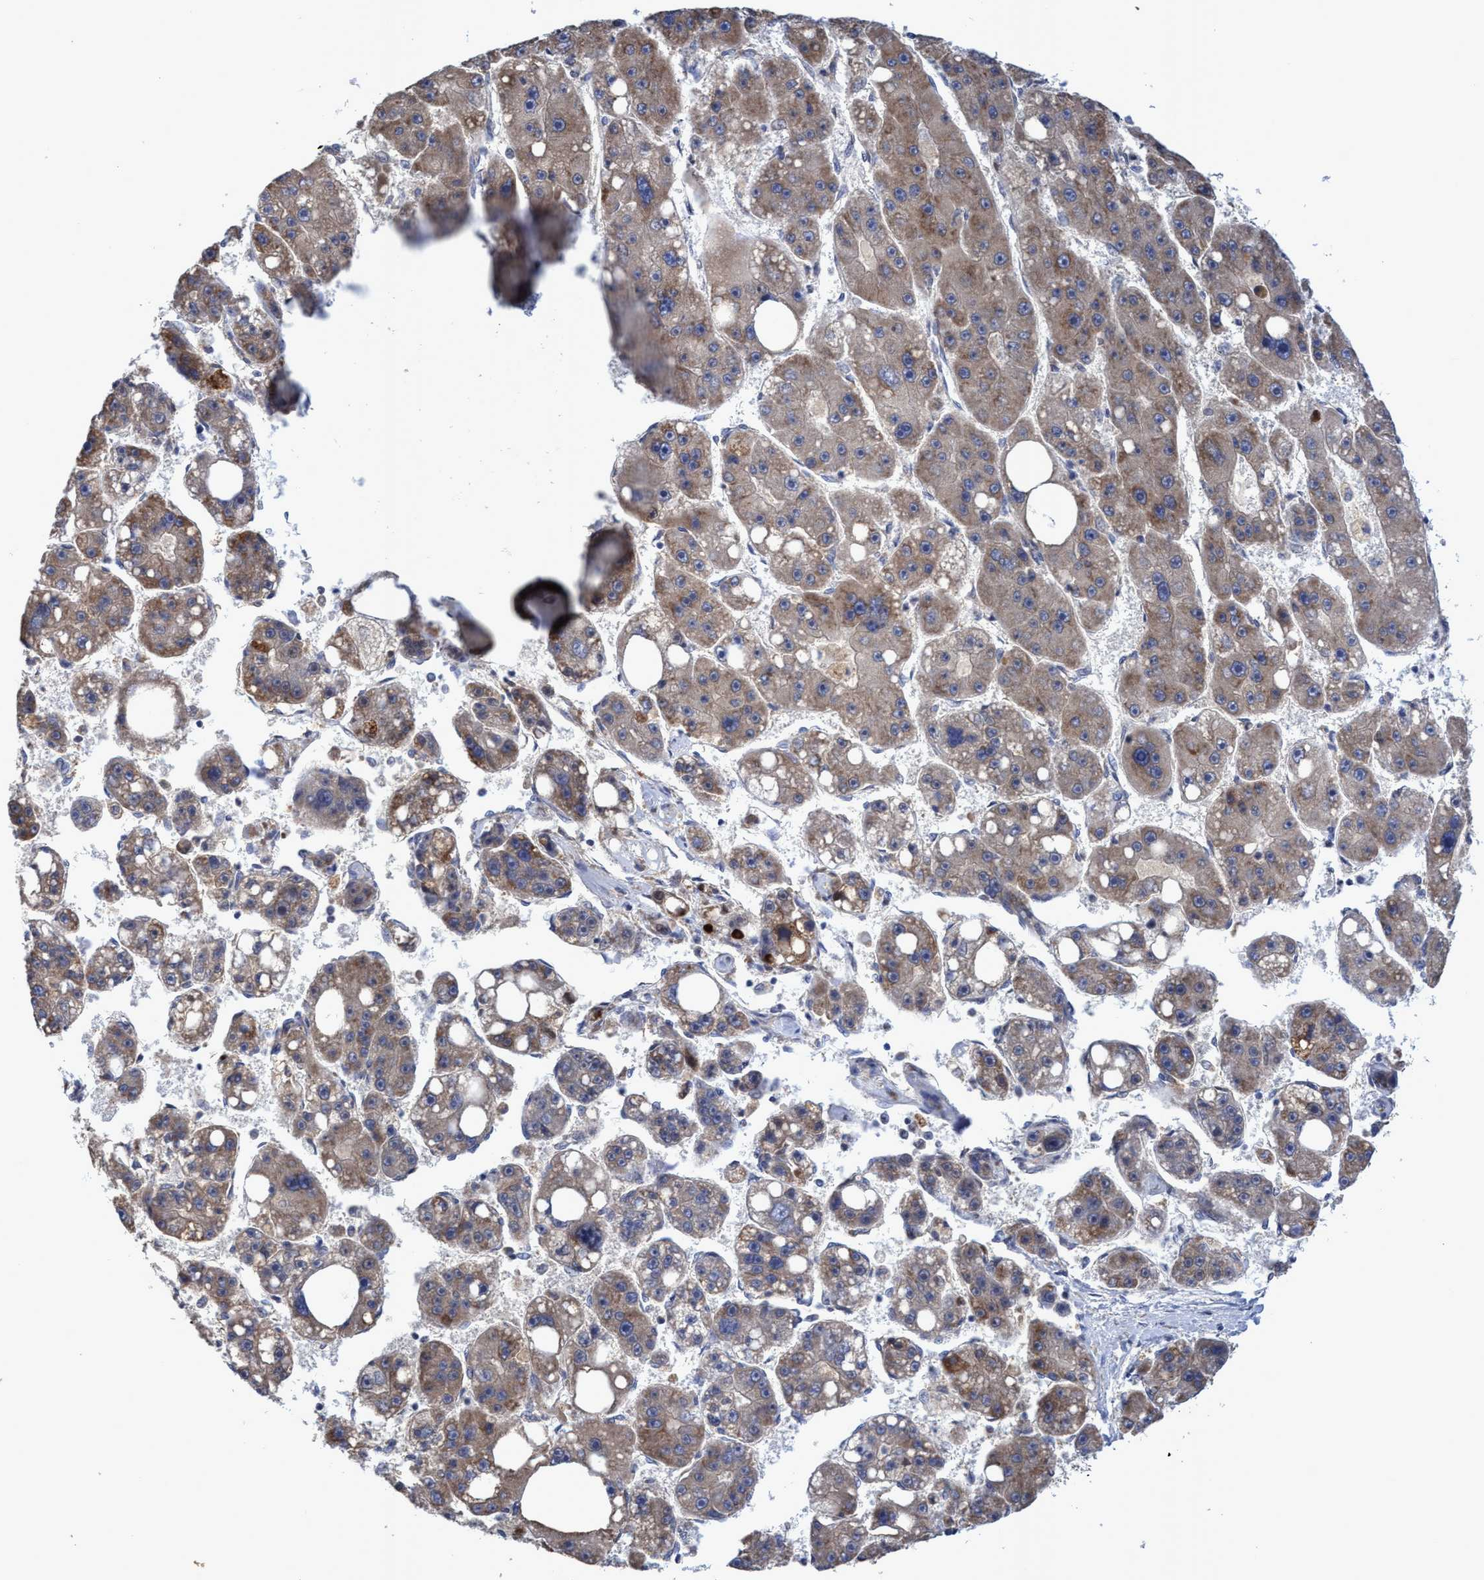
{"staining": {"intensity": "weak", "quantity": ">75%", "location": "cytoplasmic/membranous"}, "tissue": "liver cancer", "cell_type": "Tumor cells", "image_type": "cancer", "snomed": [{"axis": "morphology", "description": "Carcinoma, Hepatocellular, NOS"}, {"axis": "topography", "description": "Liver"}], "caption": "This photomicrograph displays liver hepatocellular carcinoma stained with IHC to label a protein in brown. The cytoplasmic/membranous of tumor cells show weak positivity for the protein. Nuclei are counter-stained blue.", "gene": "NAT16", "patient": {"sex": "female", "age": 61}}